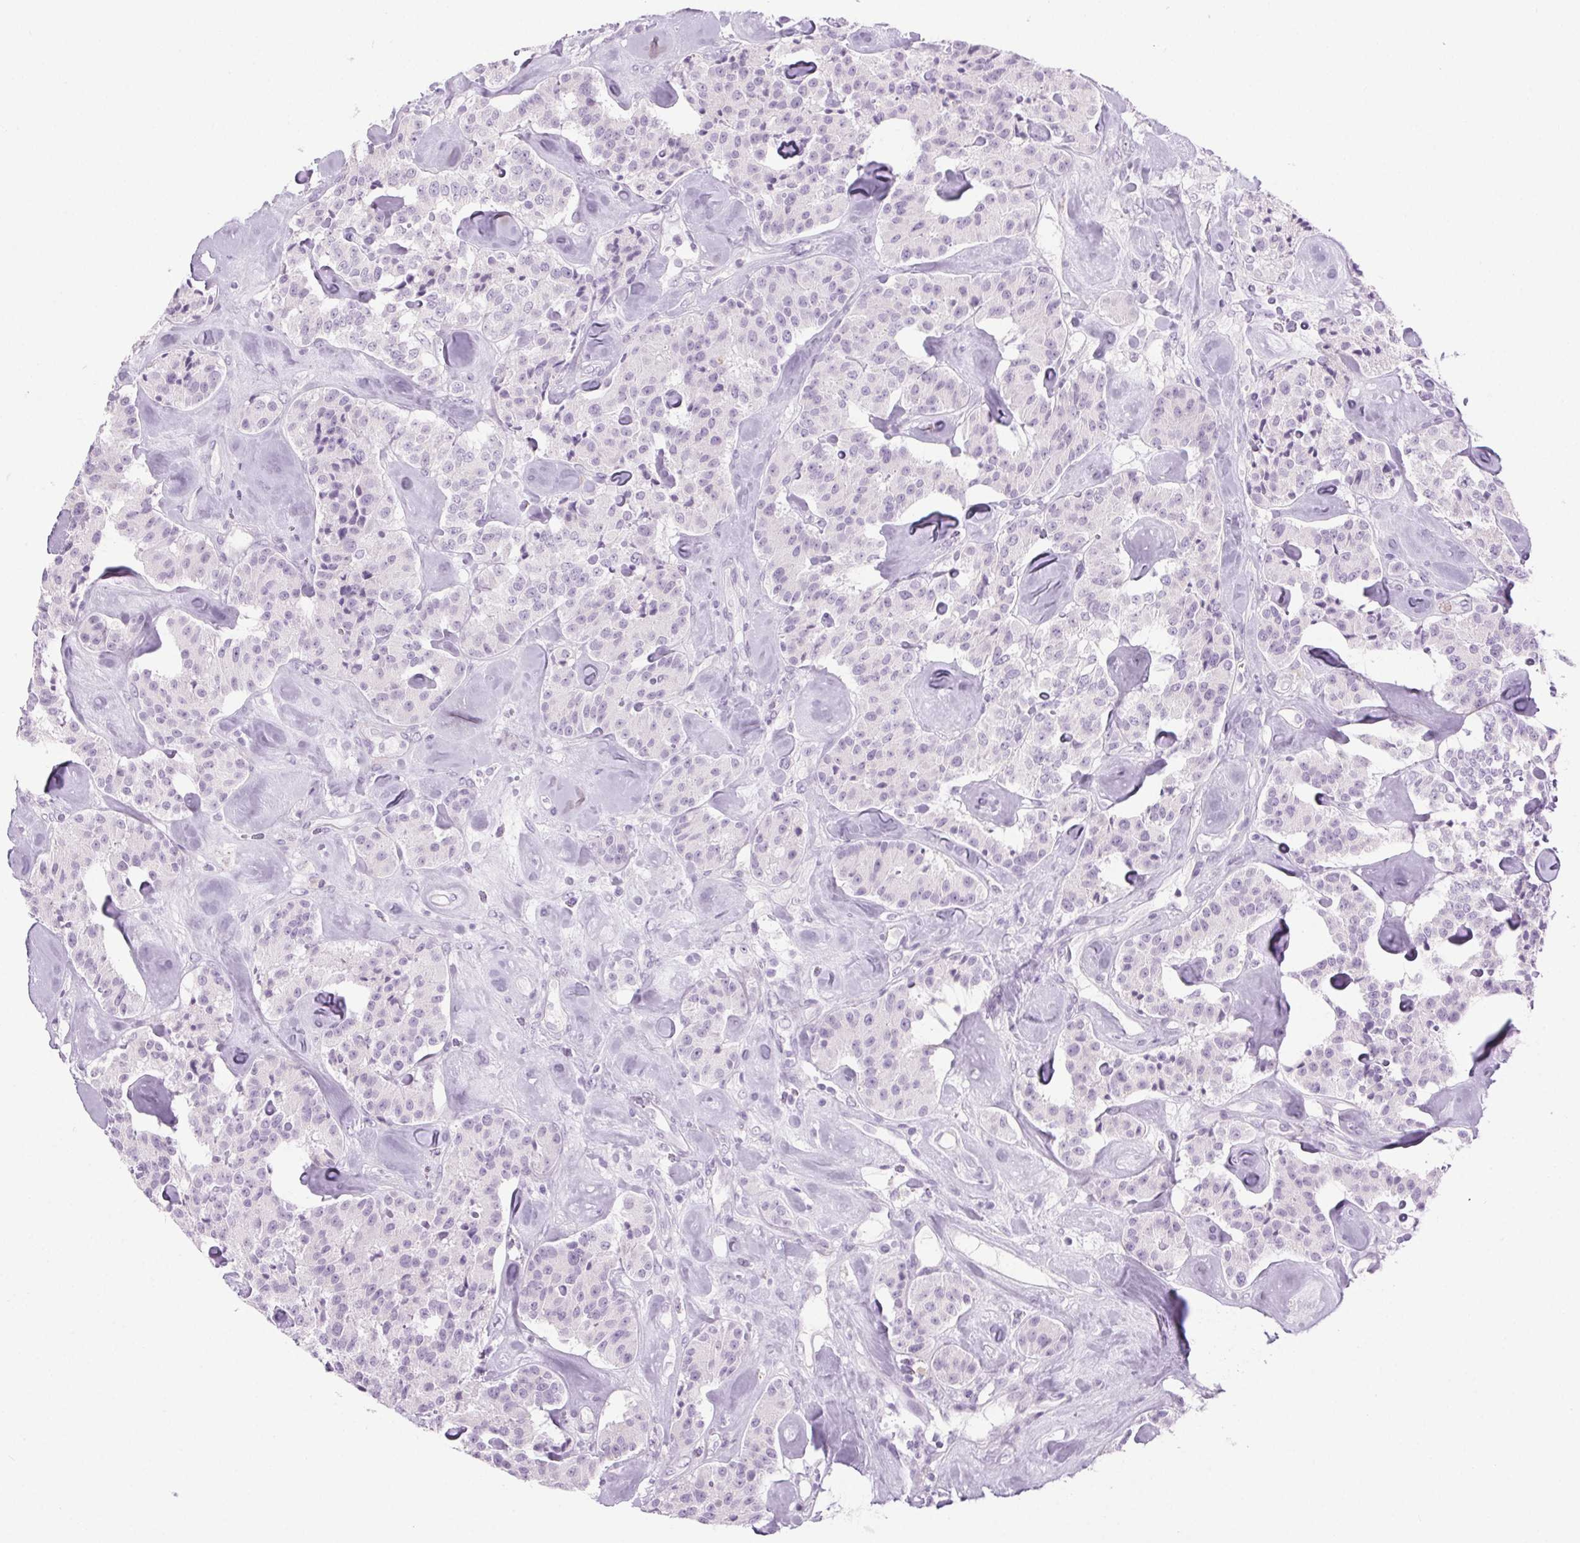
{"staining": {"intensity": "negative", "quantity": "none", "location": "none"}, "tissue": "carcinoid", "cell_type": "Tumor cells", "image_type": "cancer", "snomed": [{"axis": "morphology", "description": "Carcinoid, malignant, NOS"}, {"axis": "topography", "description": "Pancreas"}], "caption": "Photomicrograph shows no protein staining in tumor cells of carcinoid tissue.", "gene": "LRP2", "patient": {"sex": "male", "age": 41}}